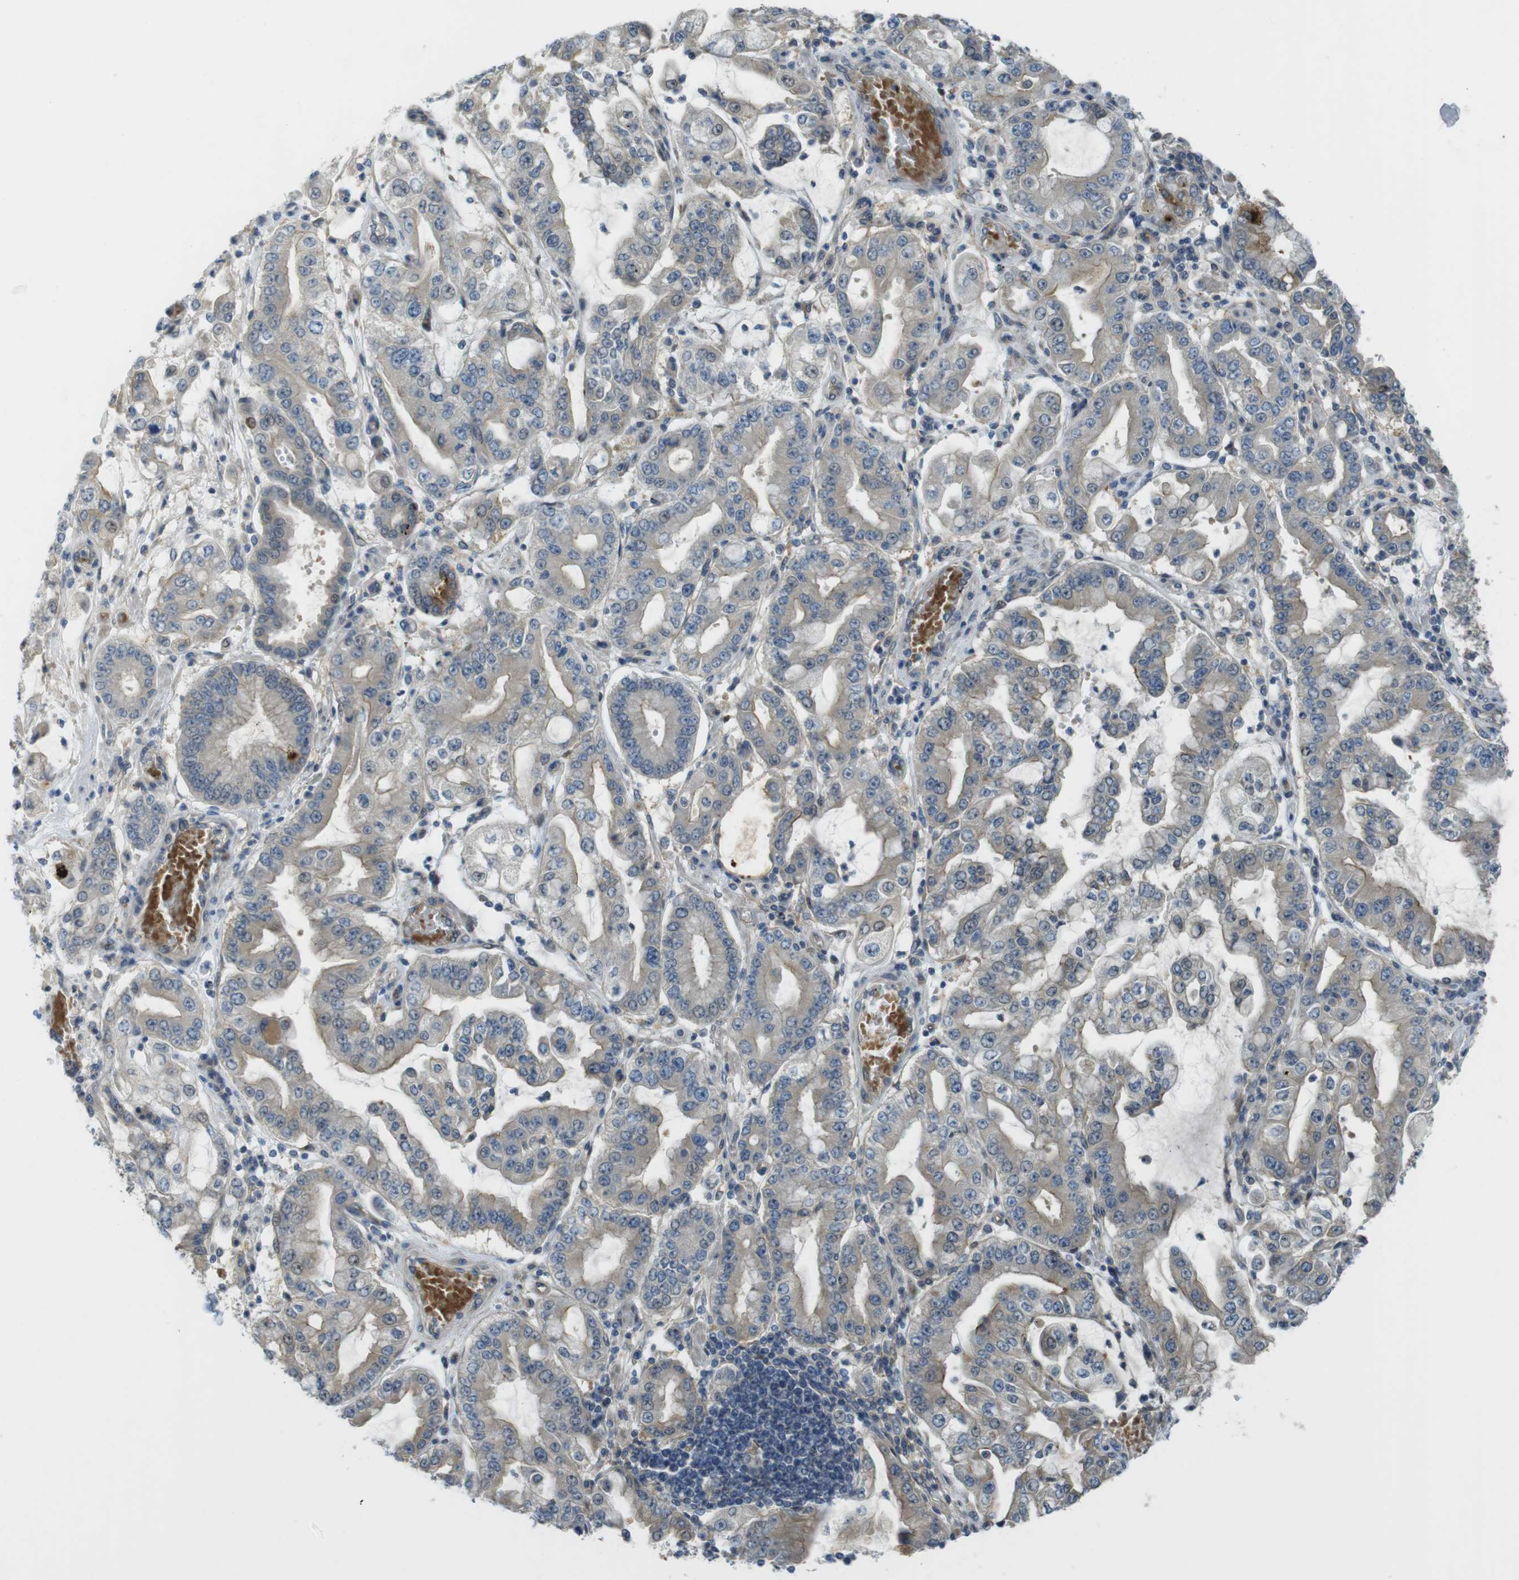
{"staining": {"intensity": "weak", "quantity": "<25%", "location": "cytoplasmic/membranous"}, "tissue": "stomach cancer", "cell_type": "Tumor cells", "image_type": "cancer", "snomed": [{"axis": "morphology", "description": "Adenocarcinoma, NOS"}, {"axis": "topography", "description": "Stomach"}], "caption": "The photomicrograph demonstrates no significant positivity in tumor cells of adenocarcinoma (stomach).", "gene": "ABHD15", "patient": {"sex": "male", "age": 76}}